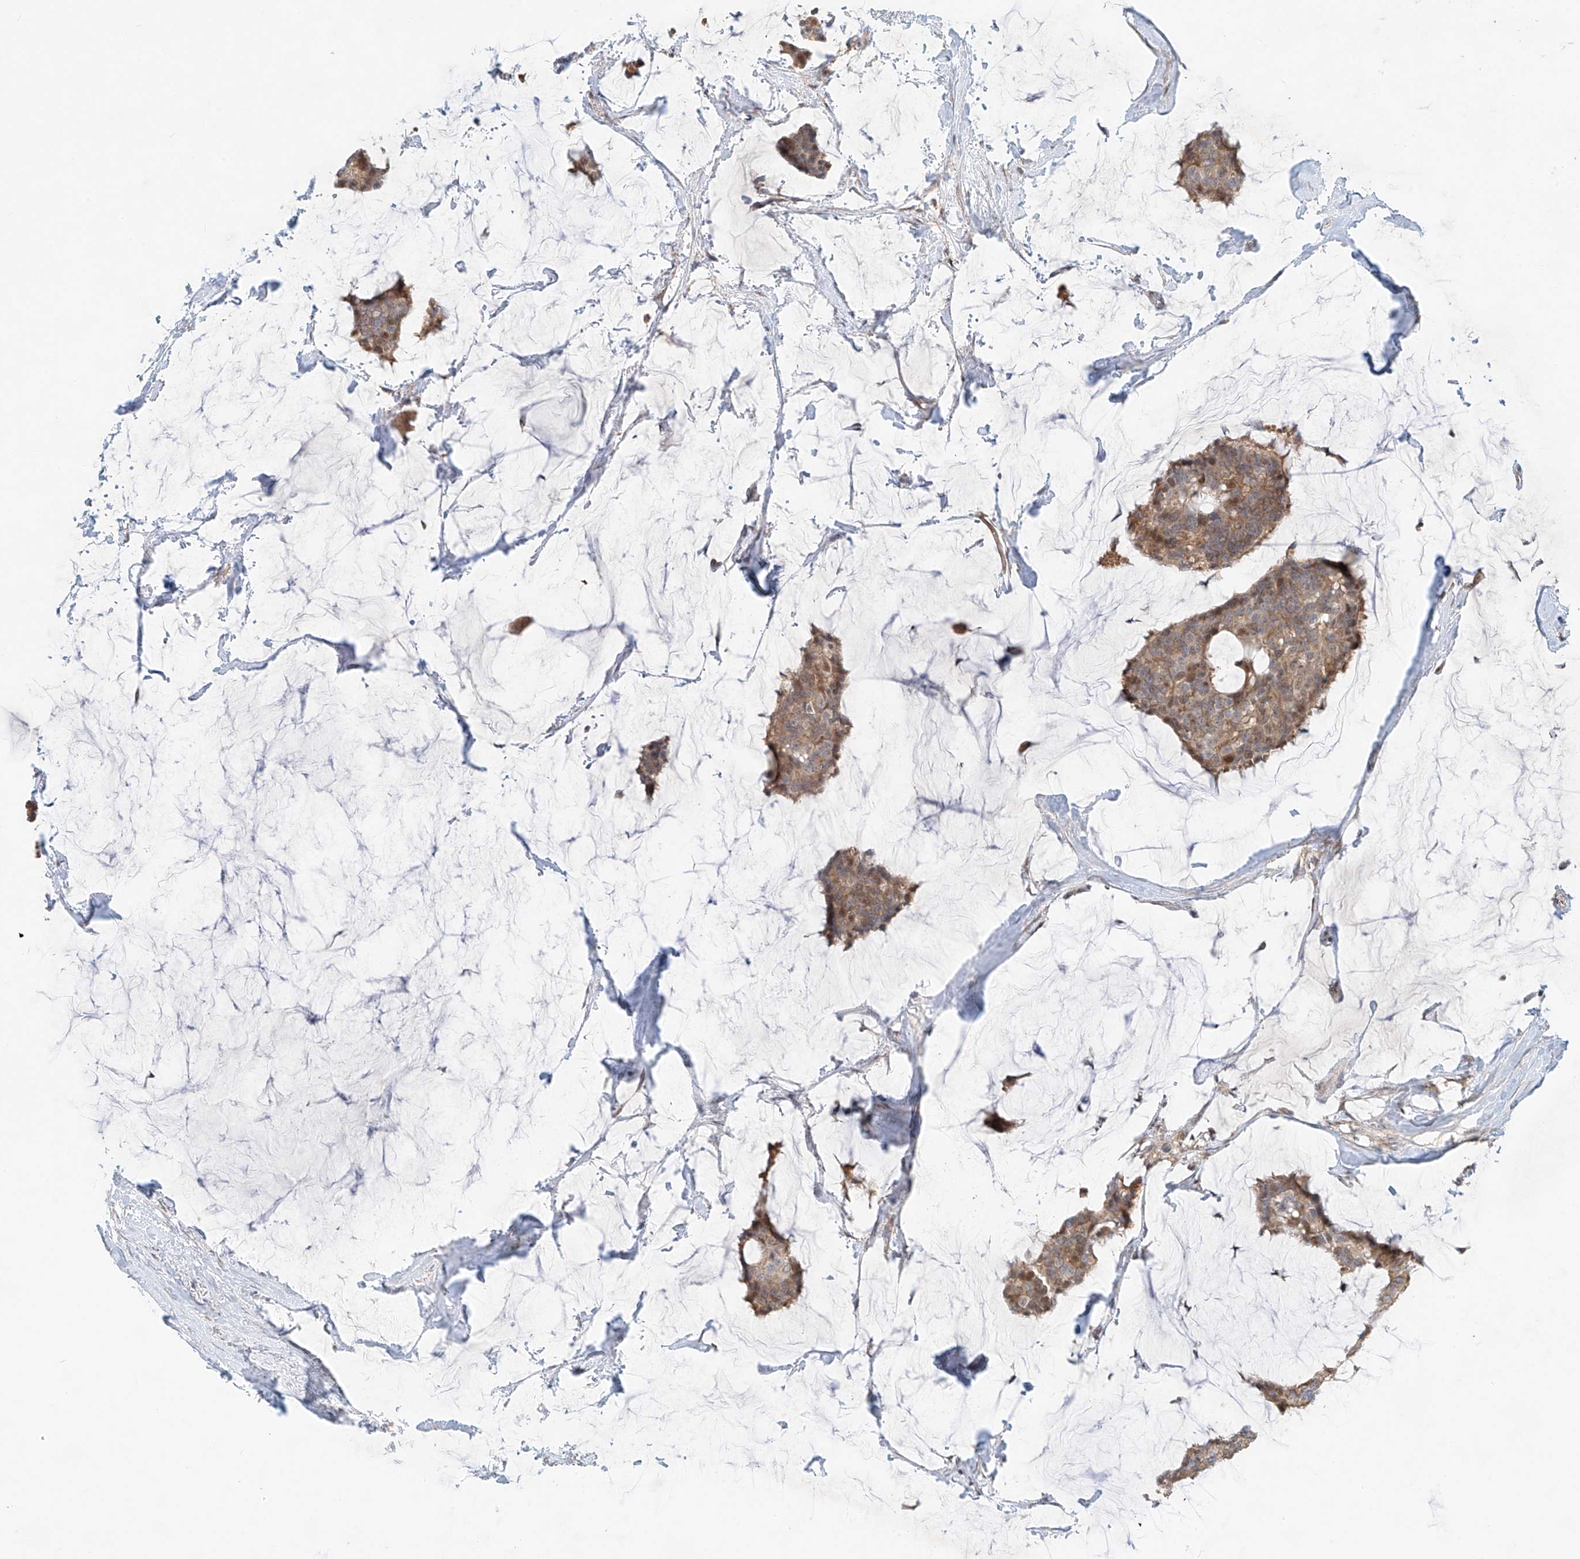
{"staining": {"intensity": "moderate", "quantity": ">75%", "location": "cytoplasmic/membranous"}, "tissue": "breast cancer", "cell_type": "Tumor cells", "image_type": "cancer", "snomed": [{"axis": "morphology", "description": "Duct carcinoma"}, {"axis": "topography", "description": "Breast"}], "caption": "Immunohistochemistry micrograph of breast intraductal carcinoma stained for a protein (brown), which exhibits medium levels of moderate cytoplasmic/membranous positivity in about >75% of tumor cells.", "gene": "TMEM61", "patient": {"sex": "female", "age": 93}}